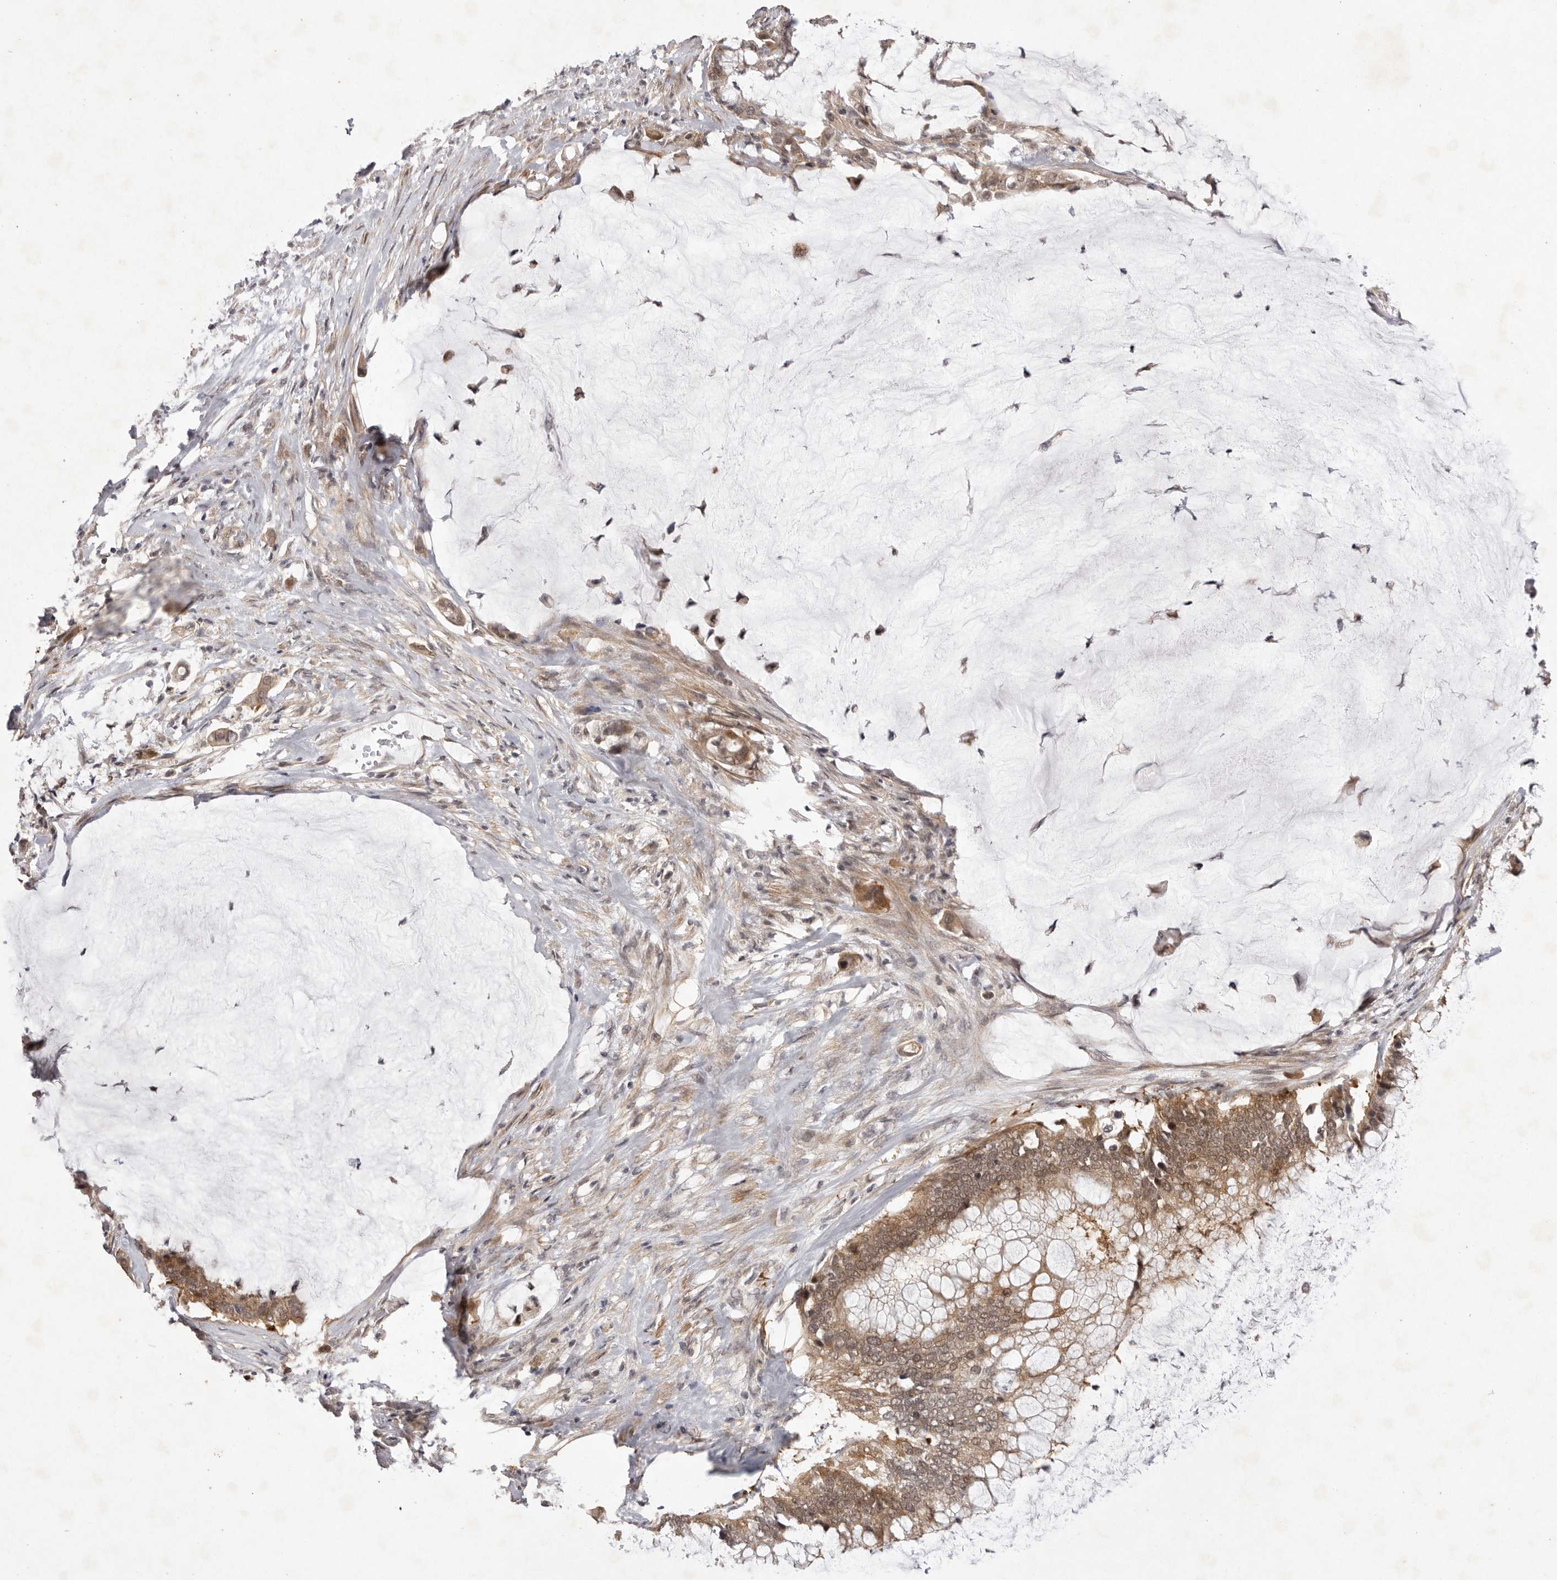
{"staining": {"intensity": "moderate", "quantity": ">75%", "location": "cytoplasmic/membranous,nuclear"}, "tissue": "pancreatic cancer", "cell_type": "Tumor cells", "image_type": "cancer", "snomed": [{"axis": "morphology", "description": "Adenocarcinoma, NOS"}, {"axis": "topography", "description": "Pancreas"}], "caption": "Protein staining exhibits moderate cytoplasmic/membranous and nuclear expression in about >75% of tumor cells in adenocarcinoma (pancreatic).", "gene": "BUD31", "patient": {"sex": "male", "age": 41}}